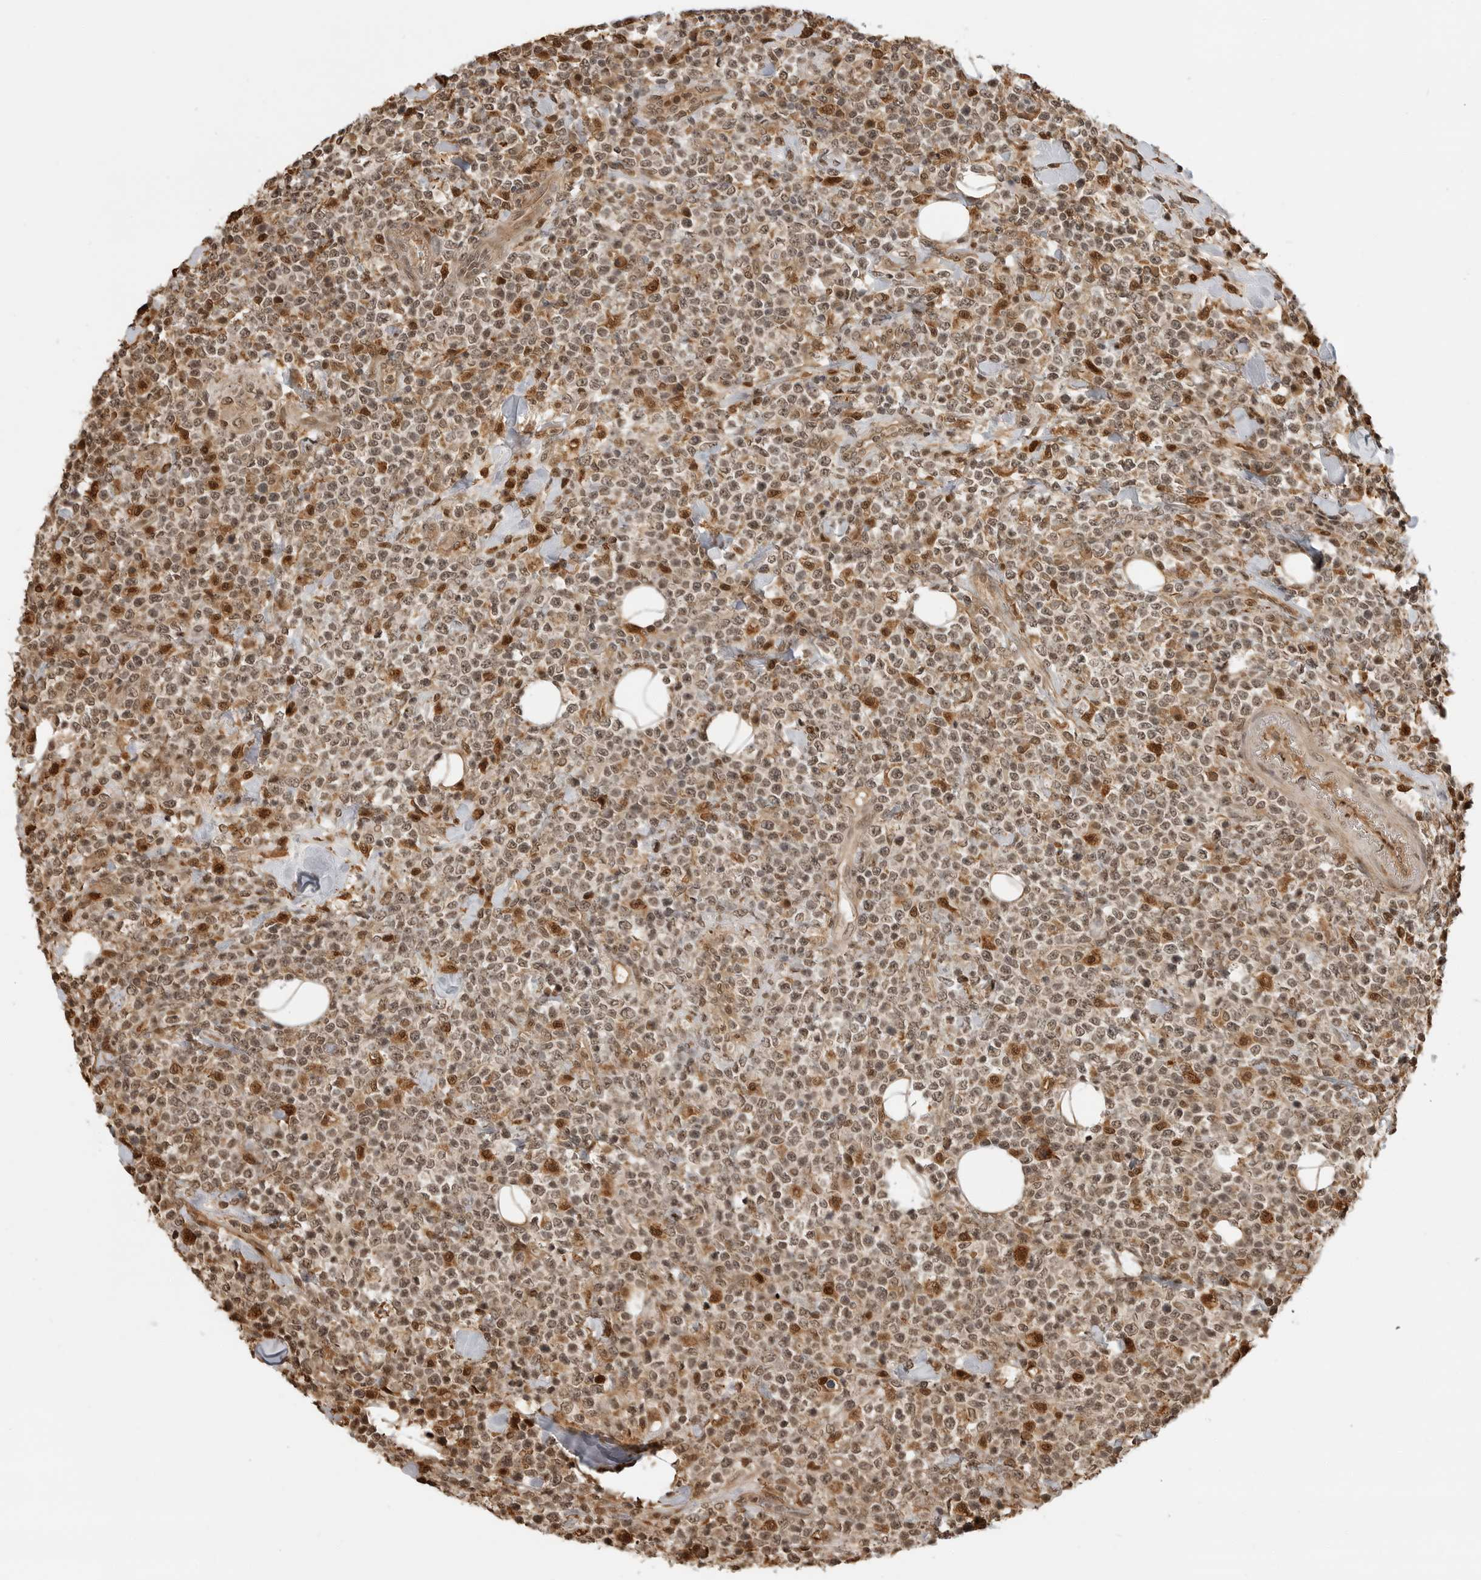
{"staining": {"intensity": "weak", "quantity": ">75%", "location": "cytoplasmic/membranous,nuclear"}, "tissue": "lymphoma", "cell_type": "Tumor cells", "image_type": "cancer", "snomed": [{"axis": "morphology", "description": "Malignant lymphoma, non-Hodgkin's type, High grade"}, {"axis": "topography", "description": "Colon"}], "caption": "Lymphoma stained with a protein marker shows weak staining in tumor cells.", "gene": "BMP2K", "patient": {"sex": "female", "age": 53}}